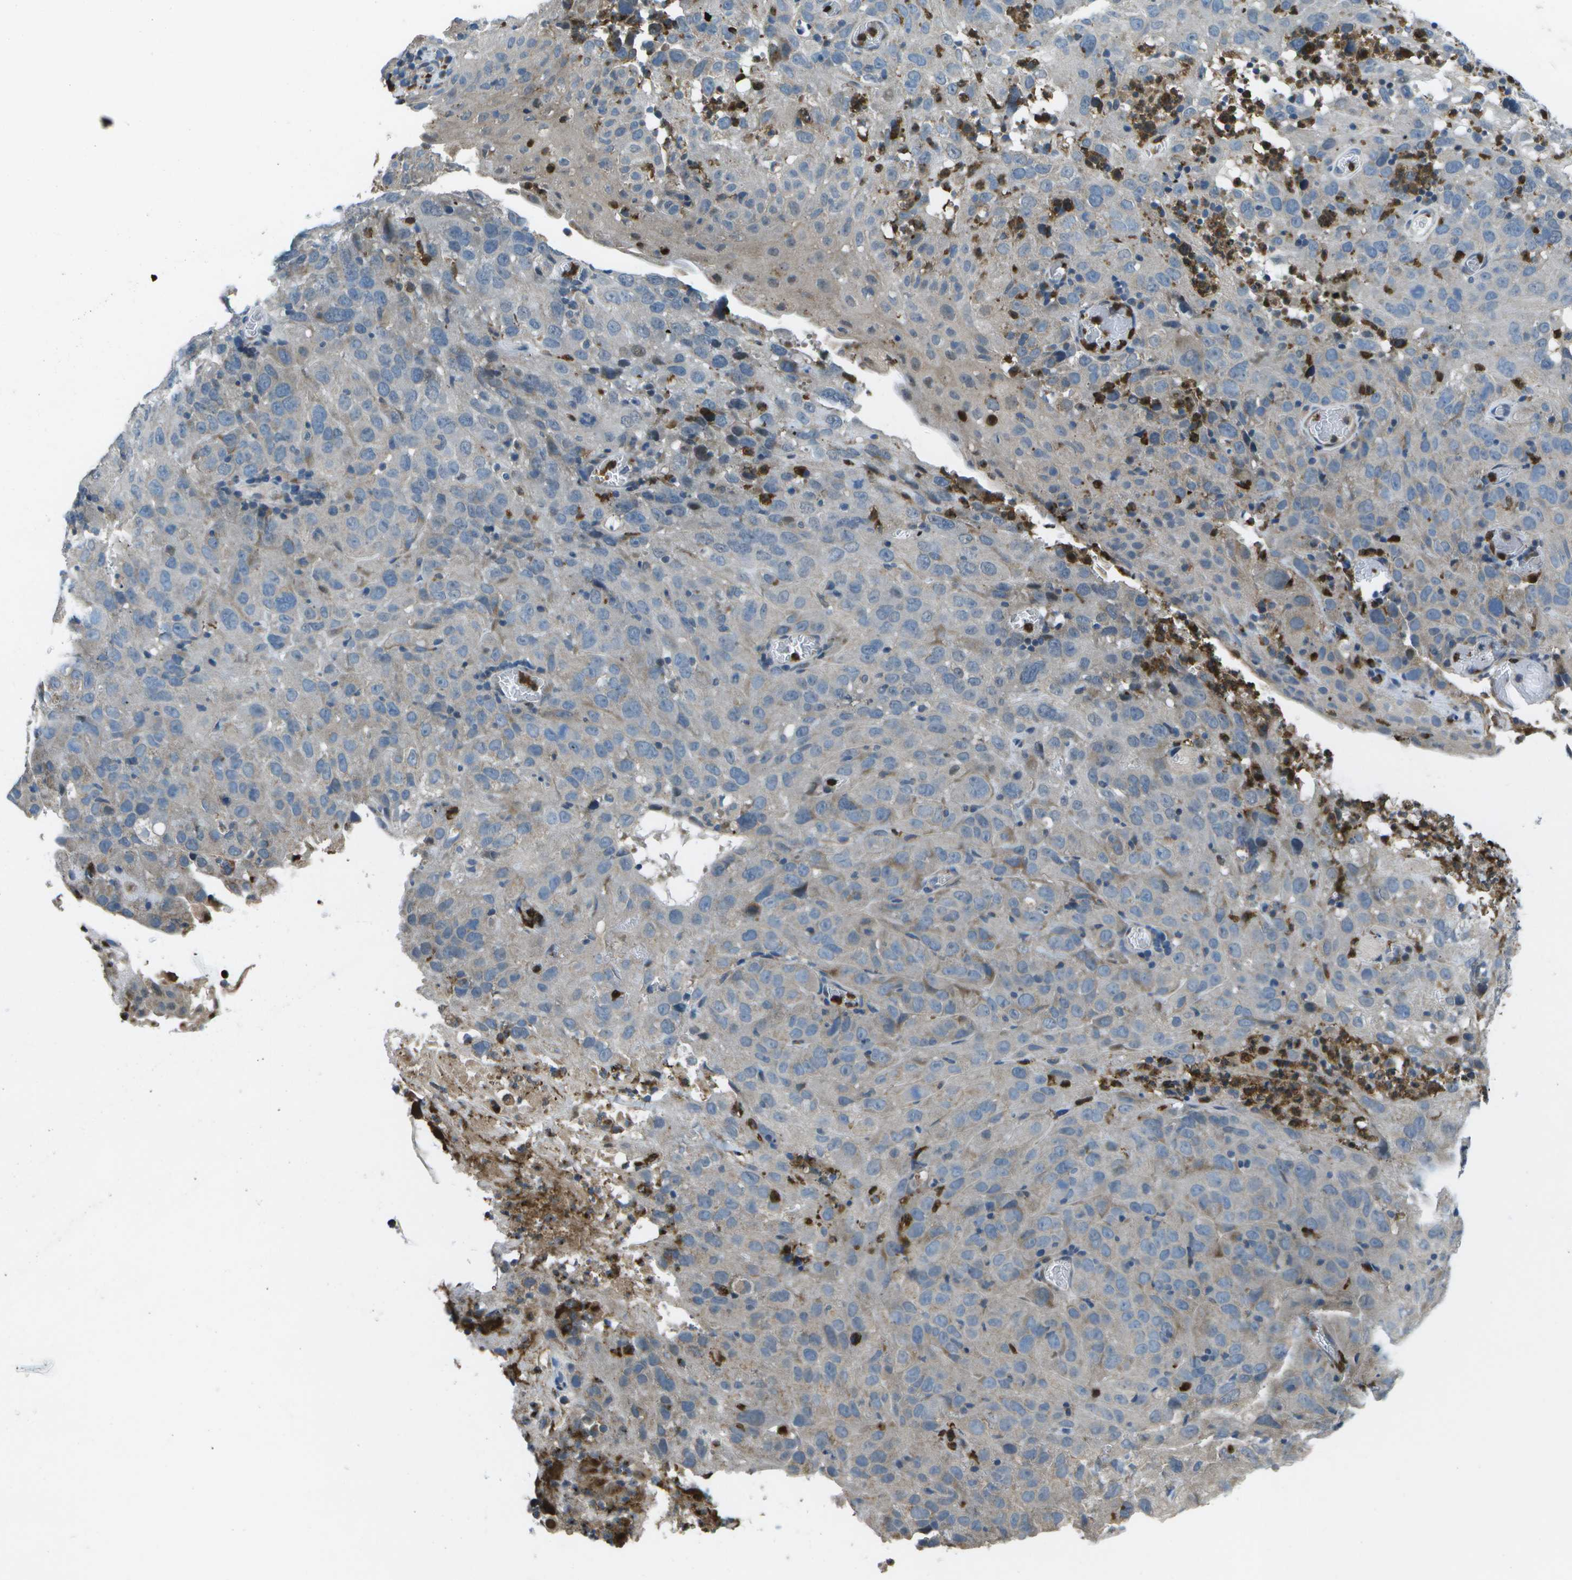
{"staining": {"intensity": "negative", "quantity": "none", "location": "none"}, "tissue": "cervical cancer", "cell_type": "Tumor cells", "image_type": "cancer", "snomed": [{"axis": "morphology", "description": "Squamous cell carcinoma, NOS"}, {"axis": "topography", "description": "Cervix"}], "caption": "Immunohistochemical staining of cervical cancer displays no significant staining in tumor cells.", "gene": "GALNT15", "patient": {"sex": "female", "age": 32}}